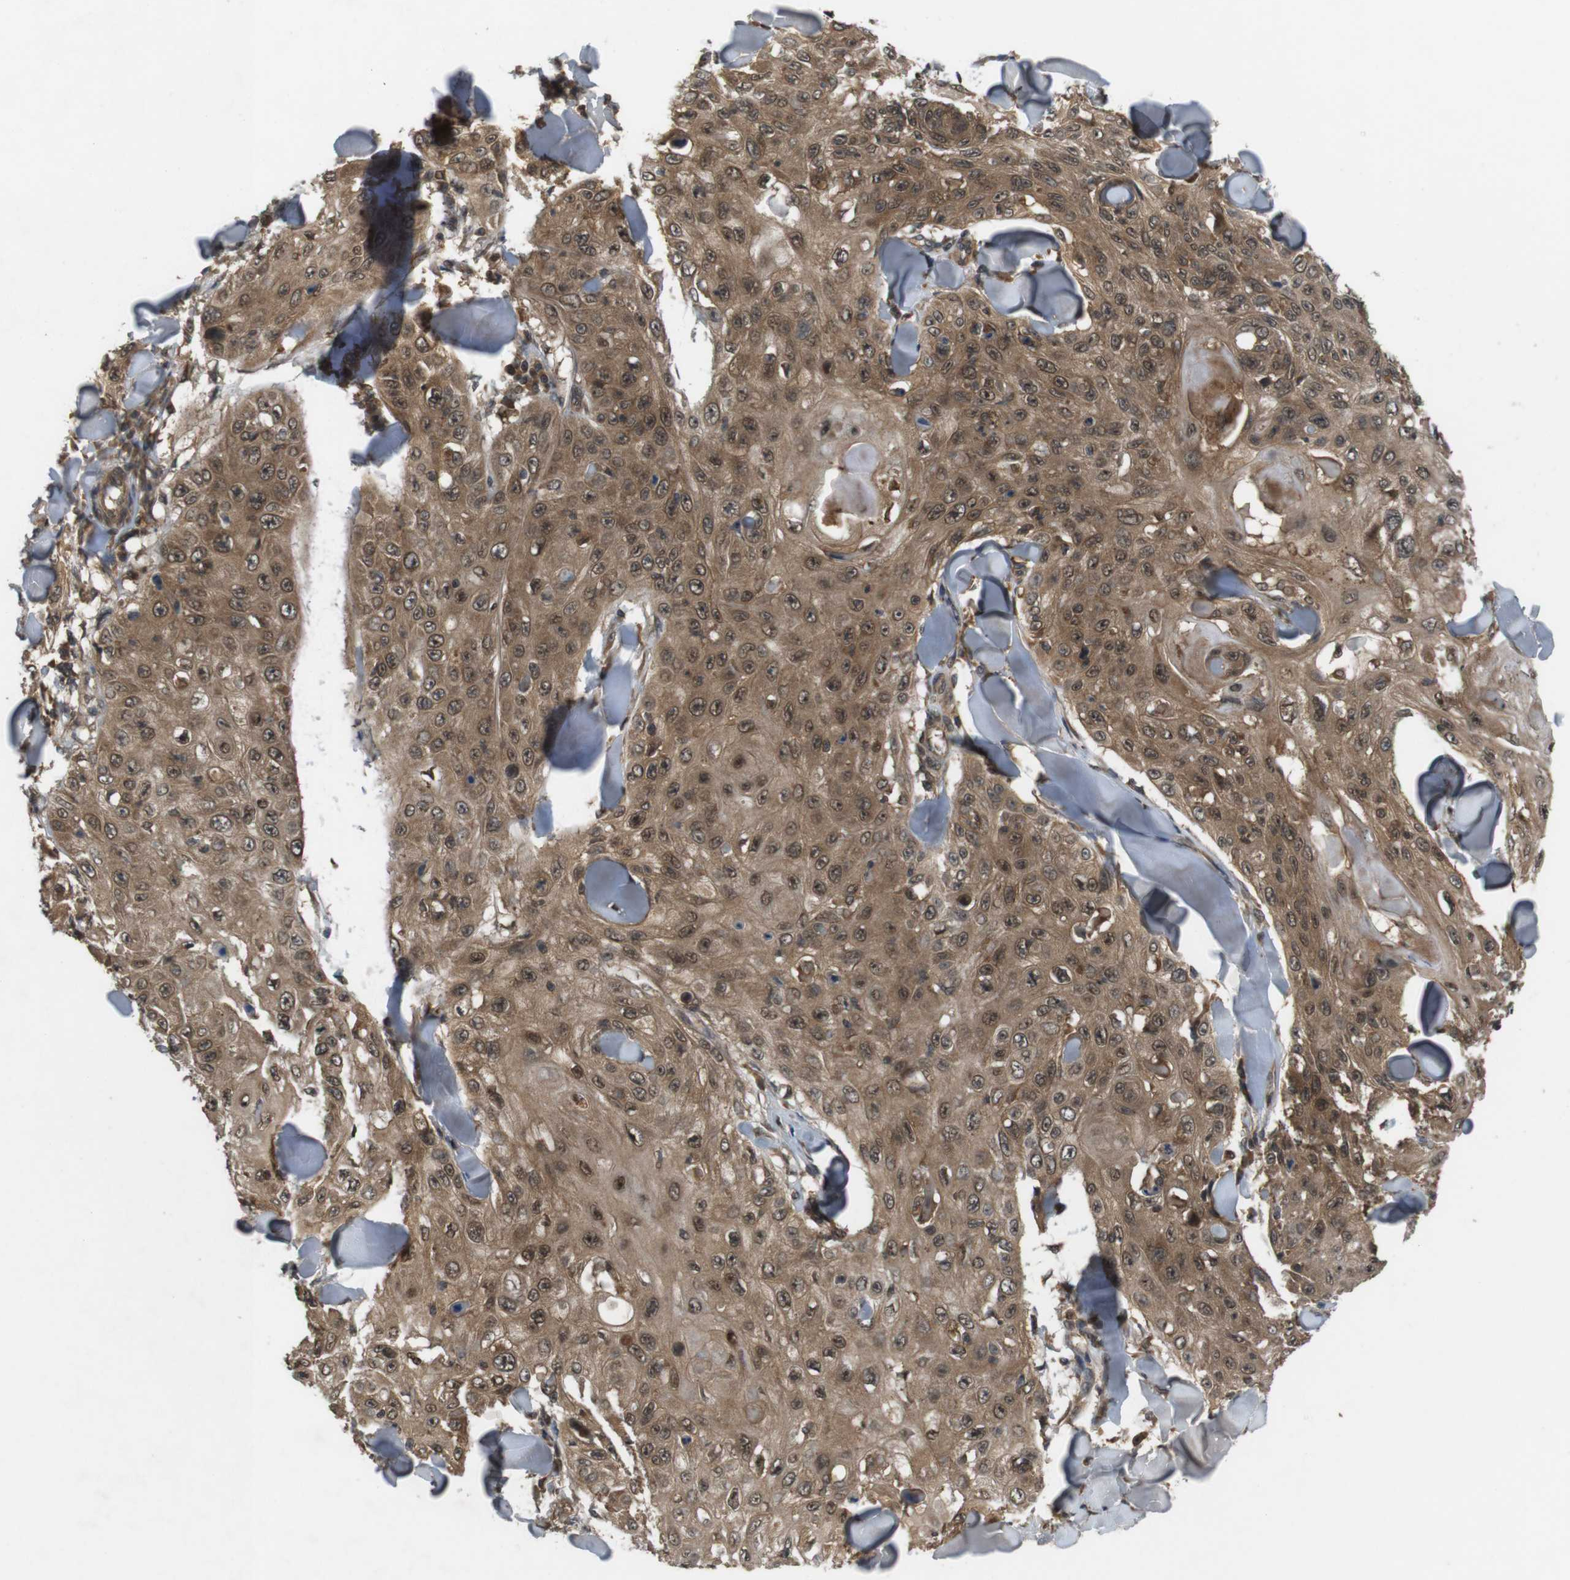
{"staining": {"intensity": "moderate", "quantity": ">75%", "location": "cytoplasmic/membranous,nuclear"}, "tissue": "skin cancer", "cell_type": "Tumor cells", "image_type": "cancer", "snomed": [{"axis": "morphology", "description": "Squamous cell carcinoma, NOS"}, {"axis": "topography", "description": "Skin"}], "caption": "Immunohistochemical staining of human skin cancer demonstrates medium levels of moderate cytoplasmic/membranous and nuclear staining in approximately >75% of tumor cells. (DAB = brown stain, brightfield microscopy at high magnification).", "gene": "NFKBIE", "patient": {"sex": "male", "age": 86}}